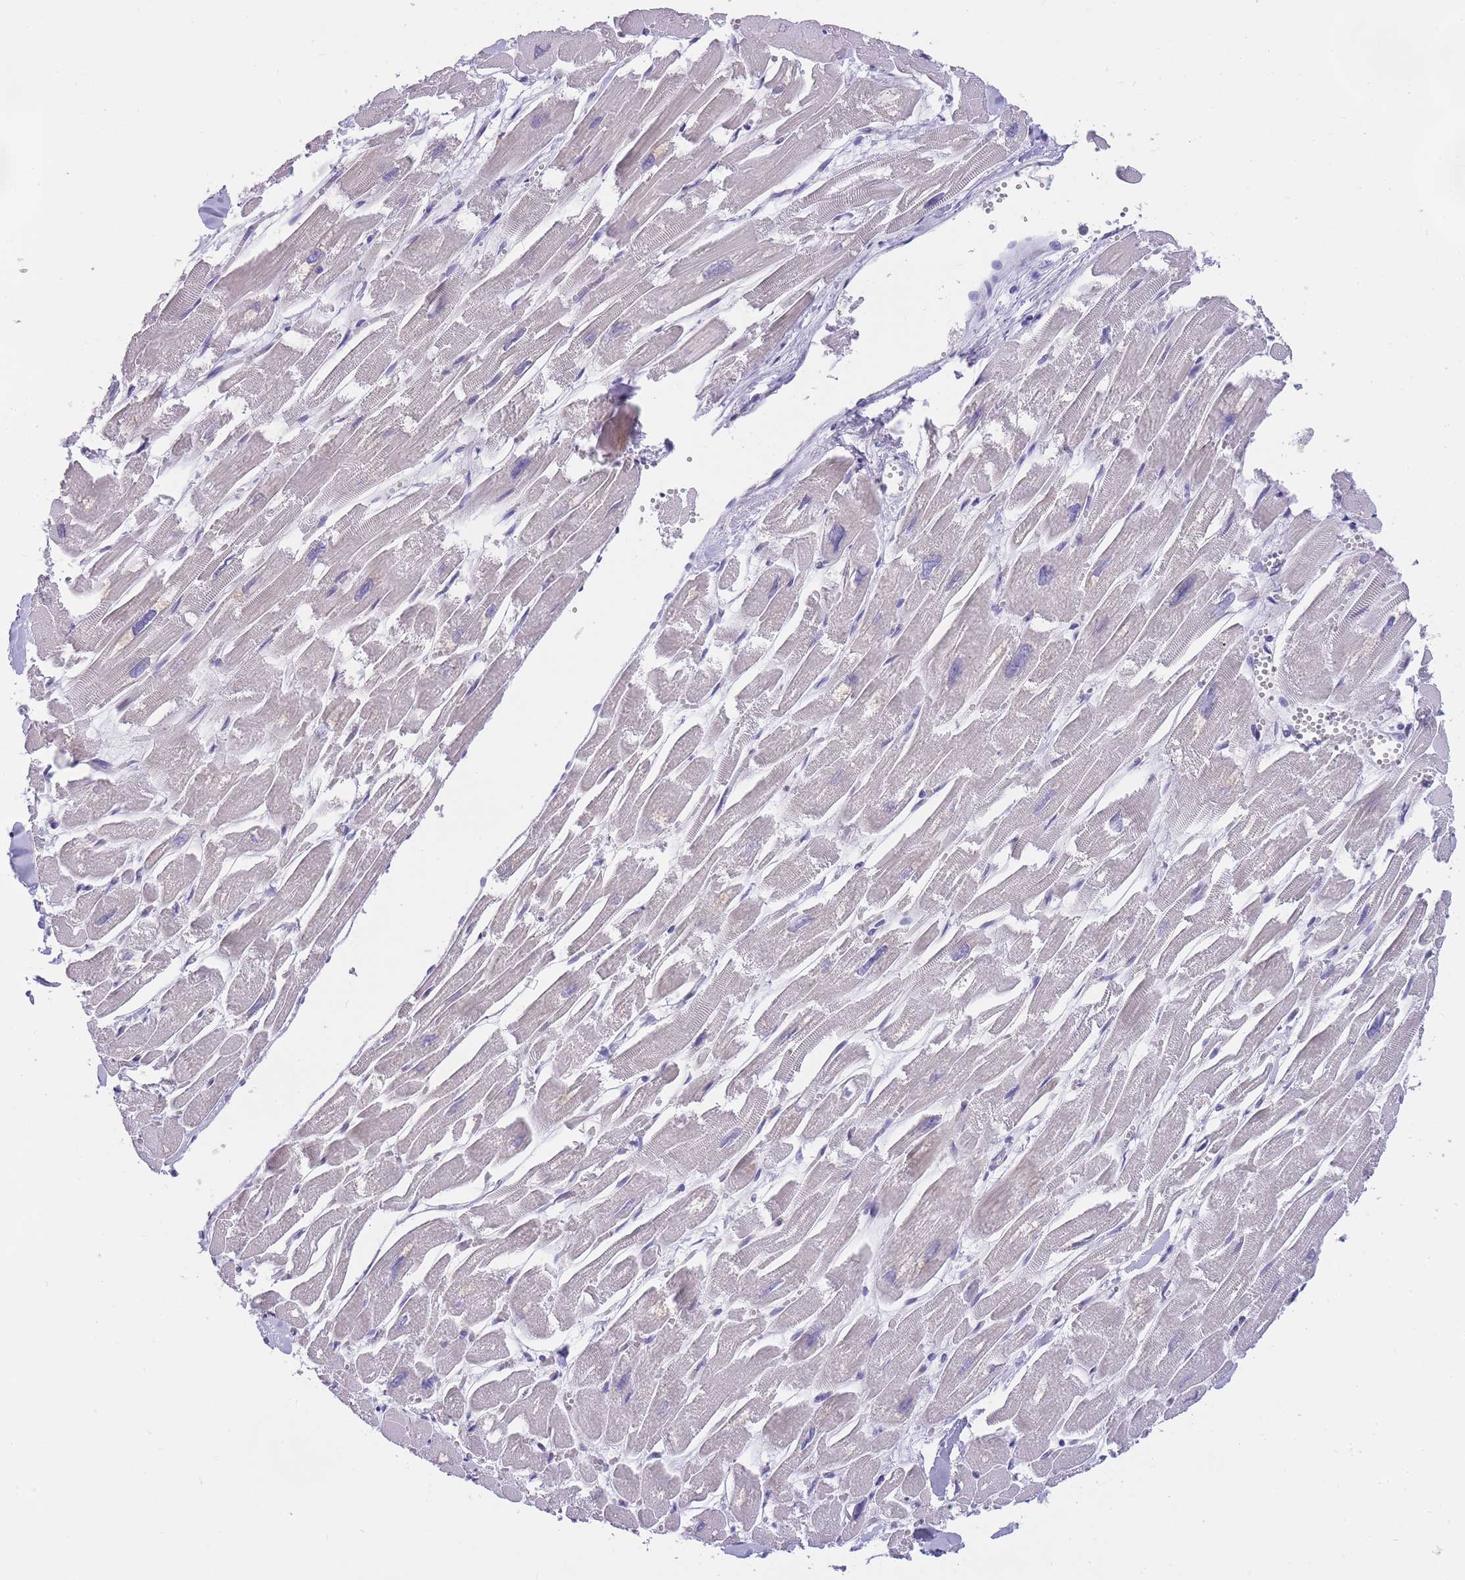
{"staining": {"intensity": "weak", "quantity": "25%-75%", "location": "cytoplasmic/membranous"}, "tissue": "heart muscle", "cell_type": "Cardiomyocytes", "image_type": "normal", "snomed": [{"axis": "morphology", "description": "Normal tissue, NOS"}, {"axis": "topography", "description": "Heart"}], "caption": "This photomicrograph reveals immunohistochemistry staining of unremarkable human heart muscle, with low weak cytoplasmic/membranous staining in approximately 25%-75% of cardiomyocytes.", "gene": "ZNF662", "patient": {"sex": "male", "age": 54}}